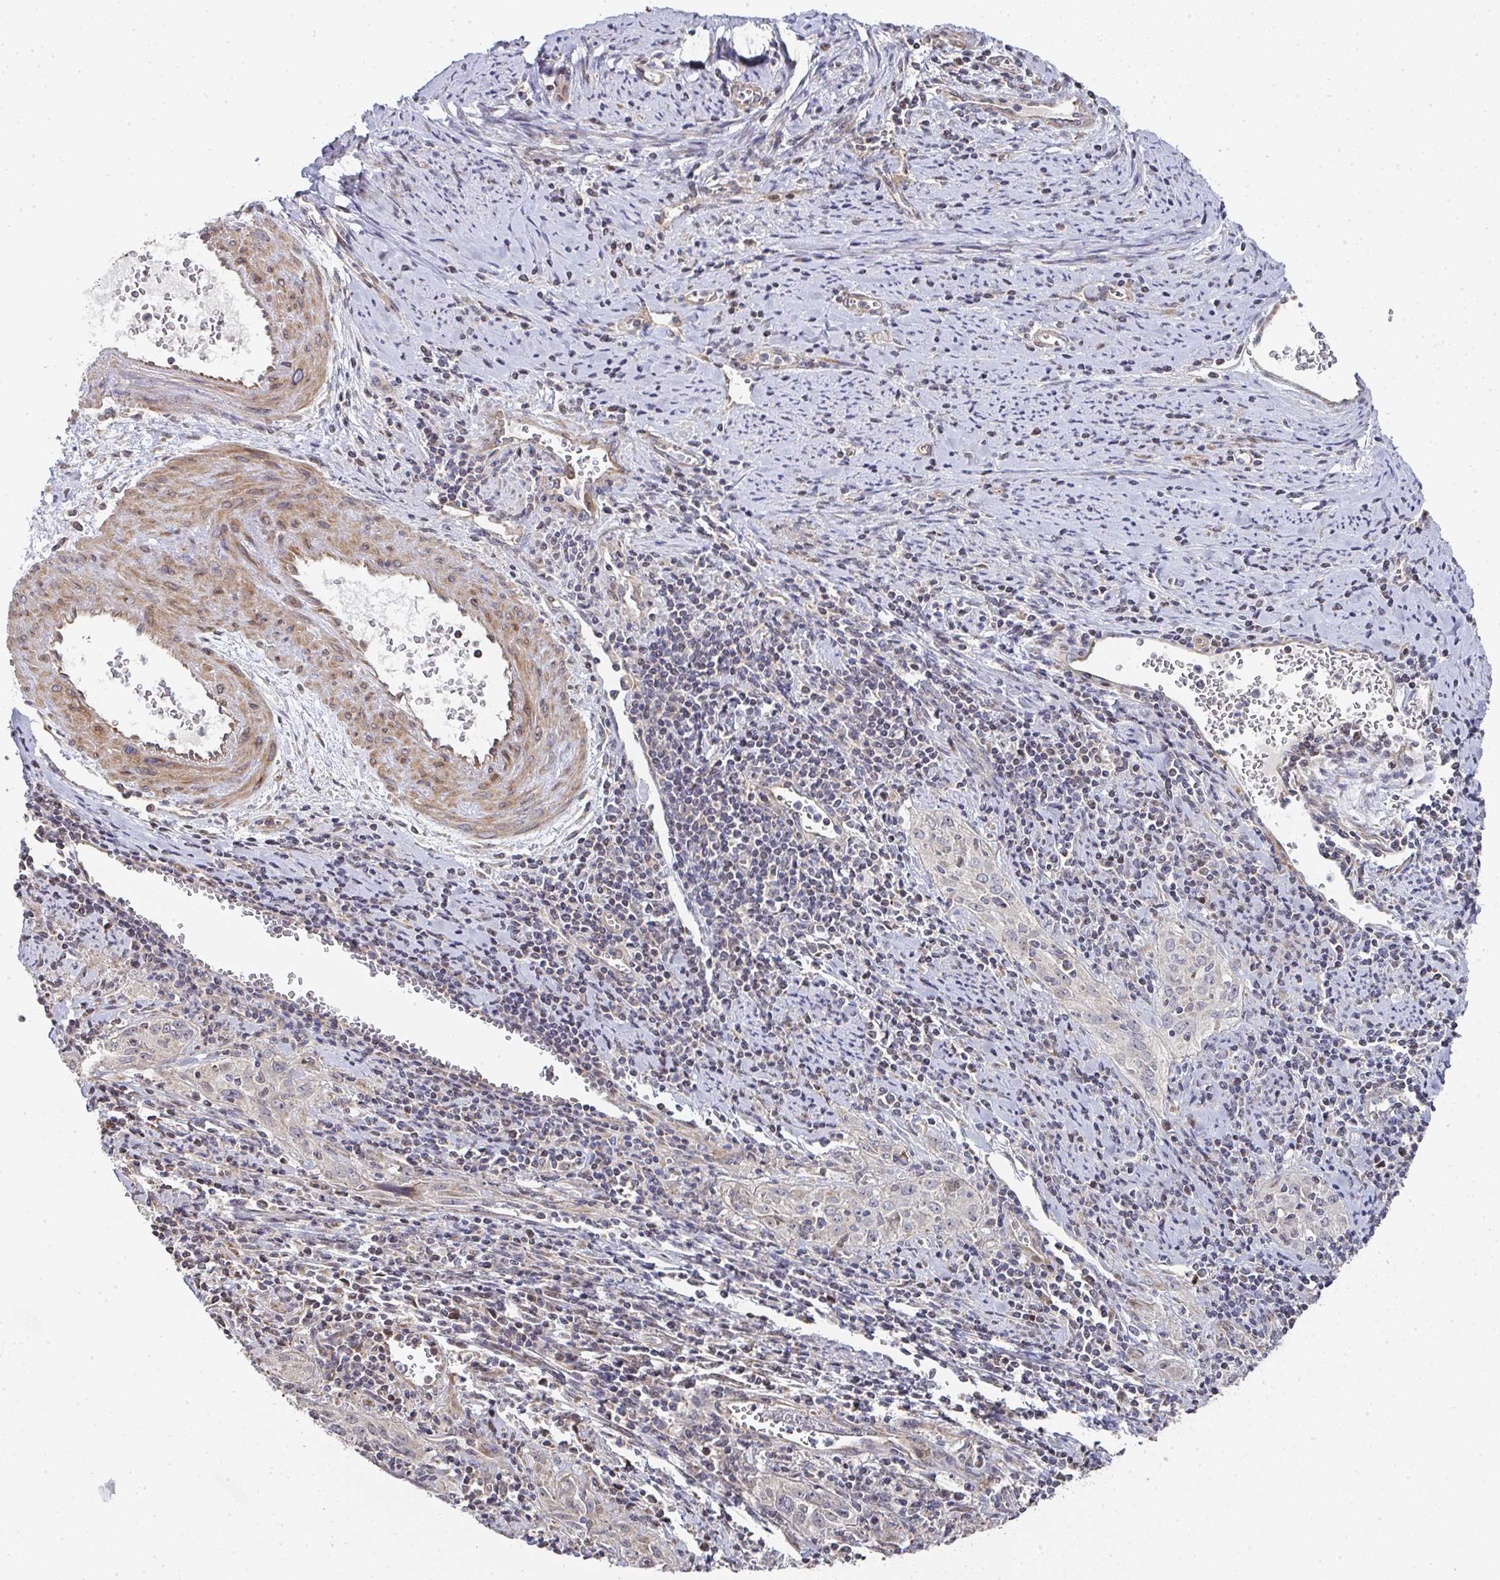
{"staining": {"intensity": "weak", "quantity": "<25%", "location": "cytoplasmic/membranous"}, "tissue": "cervical cancer", "cell_type": "Tumor cells", "image_type": "cancer", "snomed": [{"axis": "morphology", "description": "Squamous cell carcinoma, NOS"}, {"axis": "topography", "description": "Cervix"}], "caption": "A photomicrograph of cervical cancer (squamous cell carcinoma) stained for a protein displays no brown staining in tumor cells. The staining was performed using DAB to visualize the protein expression in brown, while the nuclei were stained in blue with hematoxylin (Magnification: 20x).", "gene": "AGTPBP1", "patient": {"sex": "female", "age": 57}}